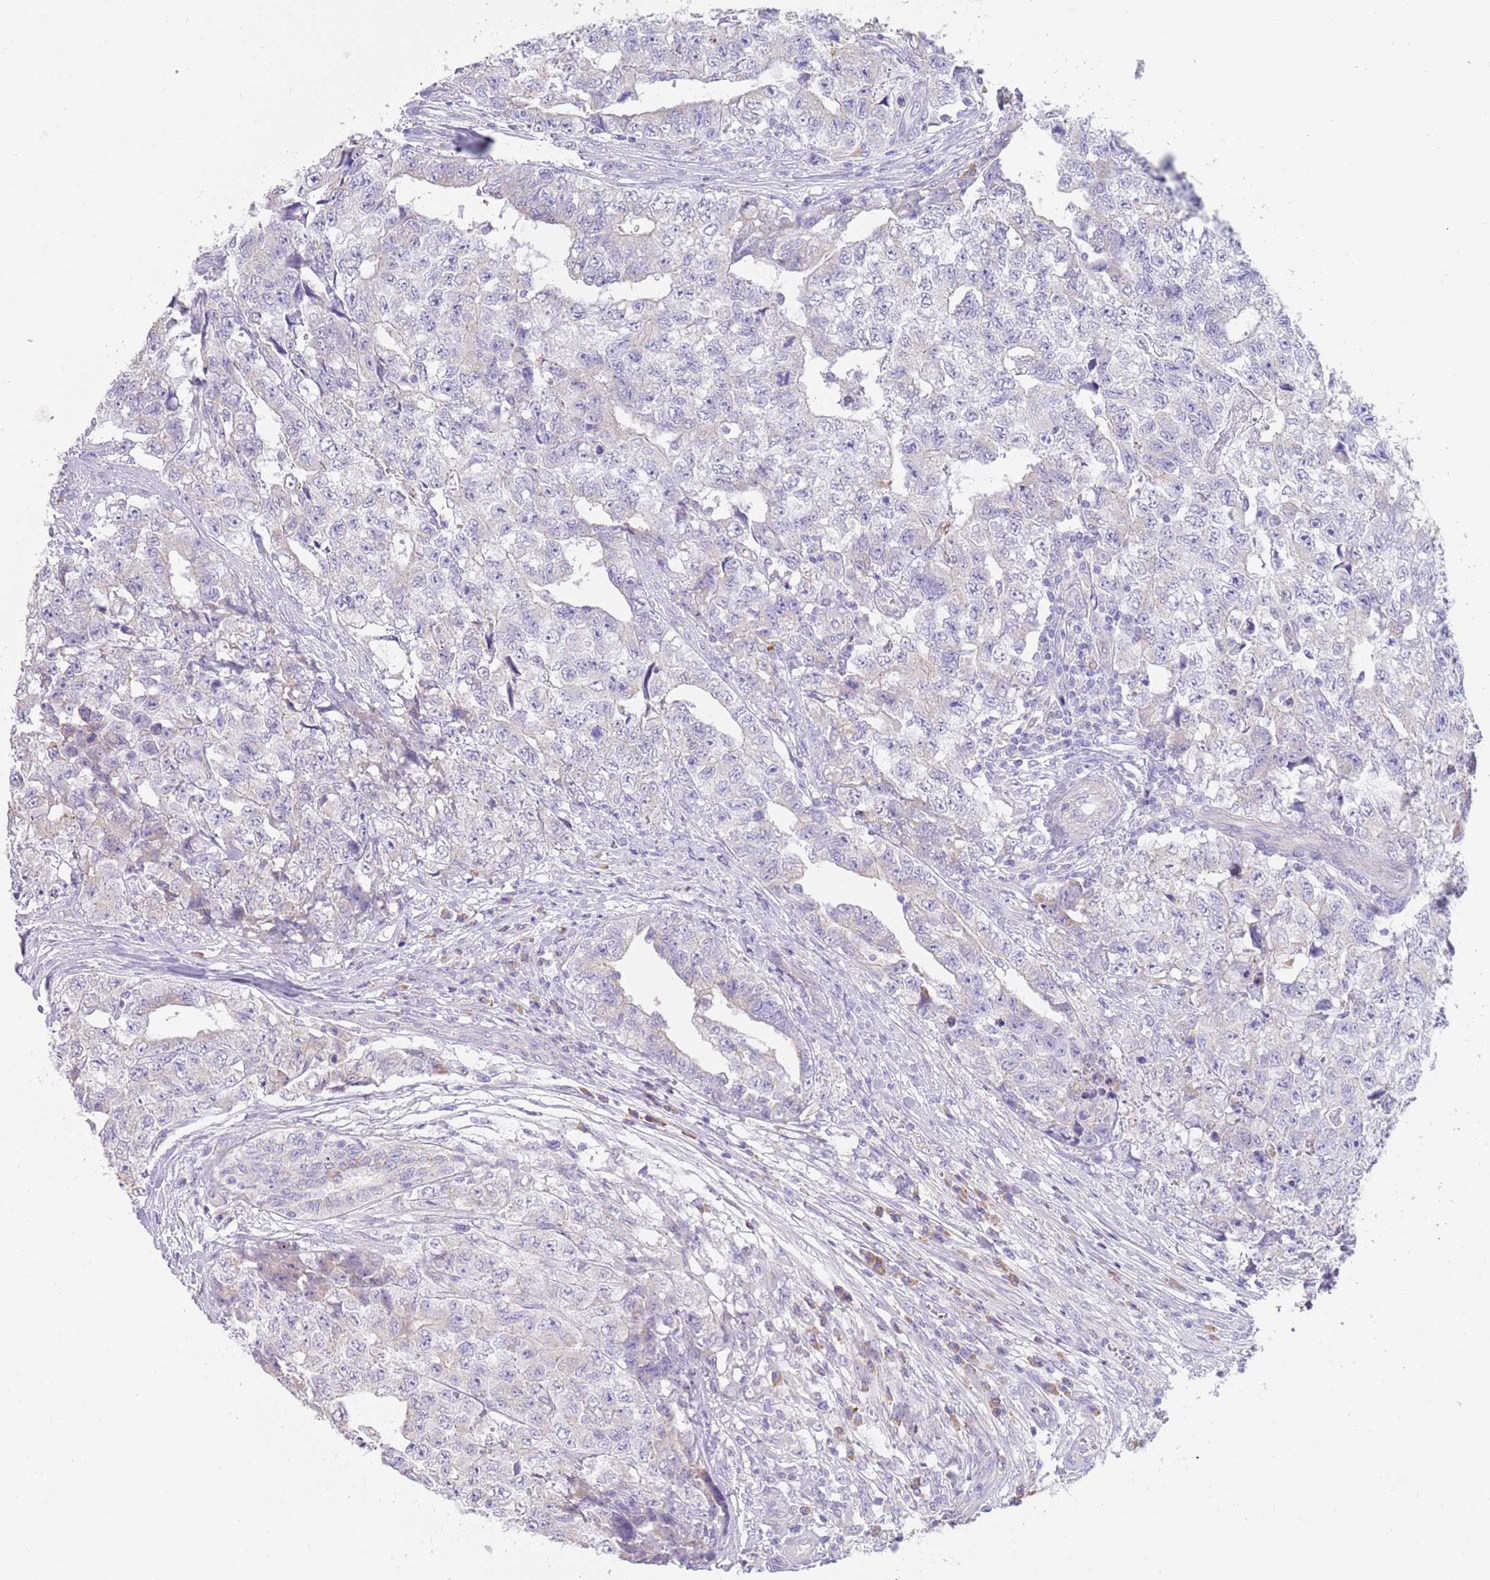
{"staining": {"intensity": "negative", "quantity": "none", "location": "none"}, "tissue": "testis cancer", "cell_type": "Tumor cells", "image_type": "cancer", "snomed": [{"axis": "morphology", "description": "Carcinoma, Embryonal, NOS"}, {"axis": "topography", "description": "Testis"}], "caption": "The histopathology image demonstrates no staining of tumor cells in testis embryonal carcinoma.", "gene": "CCDC149", "patient": {"sex": "male", "age": 31}}